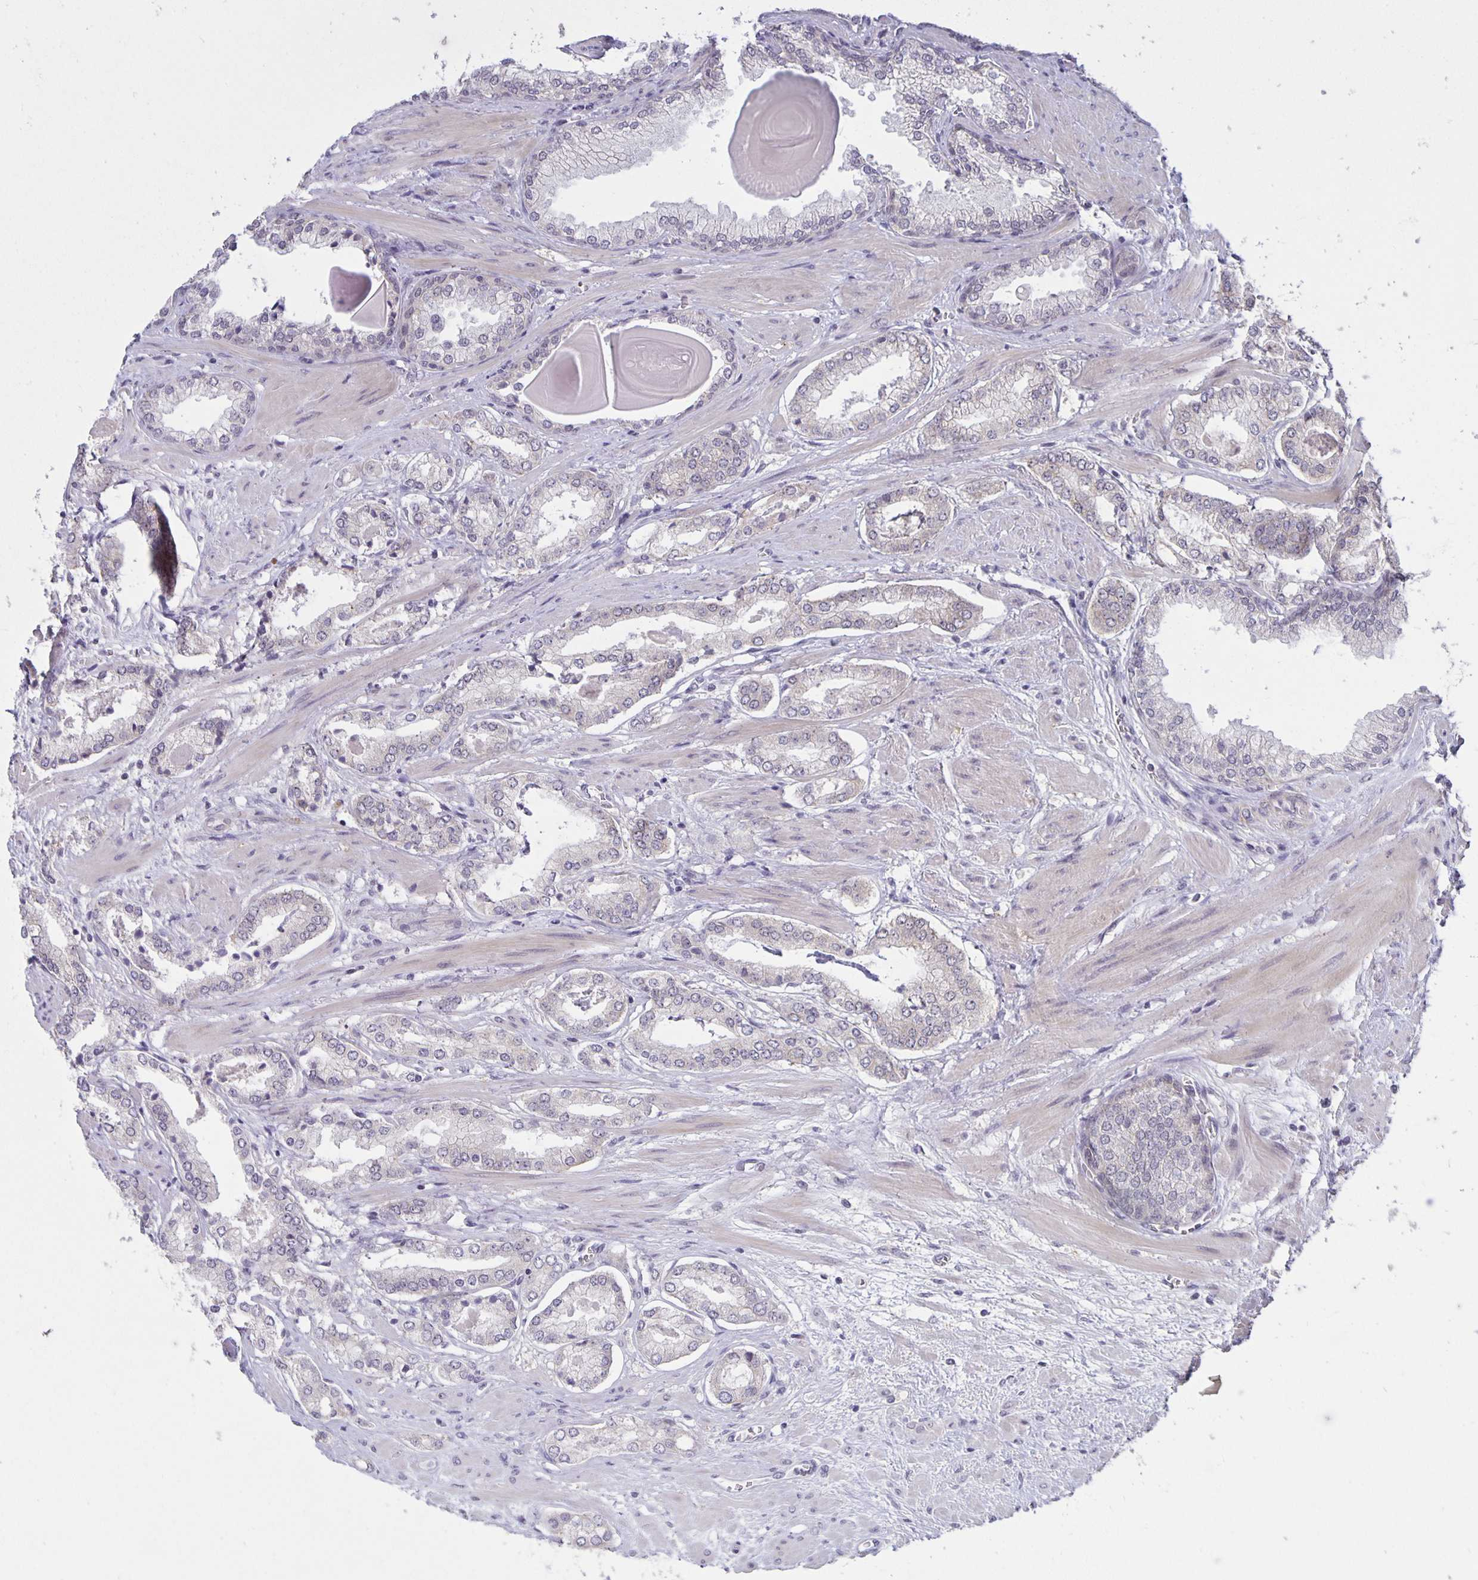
{"staining": {"intensity": "negative", "quantity": "none", "location": "none"}, "tissue": "prostate cancer", "cell_type": "Tumor cells", "image_type": "cancer", "snomed": [{"axis": "morphology", "description": "Adenocarcinoma, Low grade"}, {"axis": "topography", "description": "Prostate"}], "caption": "Tumor cells show no significant staining in low-grade adenocarcinoma (prostate).", "gene": "ARVCF", "patient": {"sex": "male", "age": 64}}